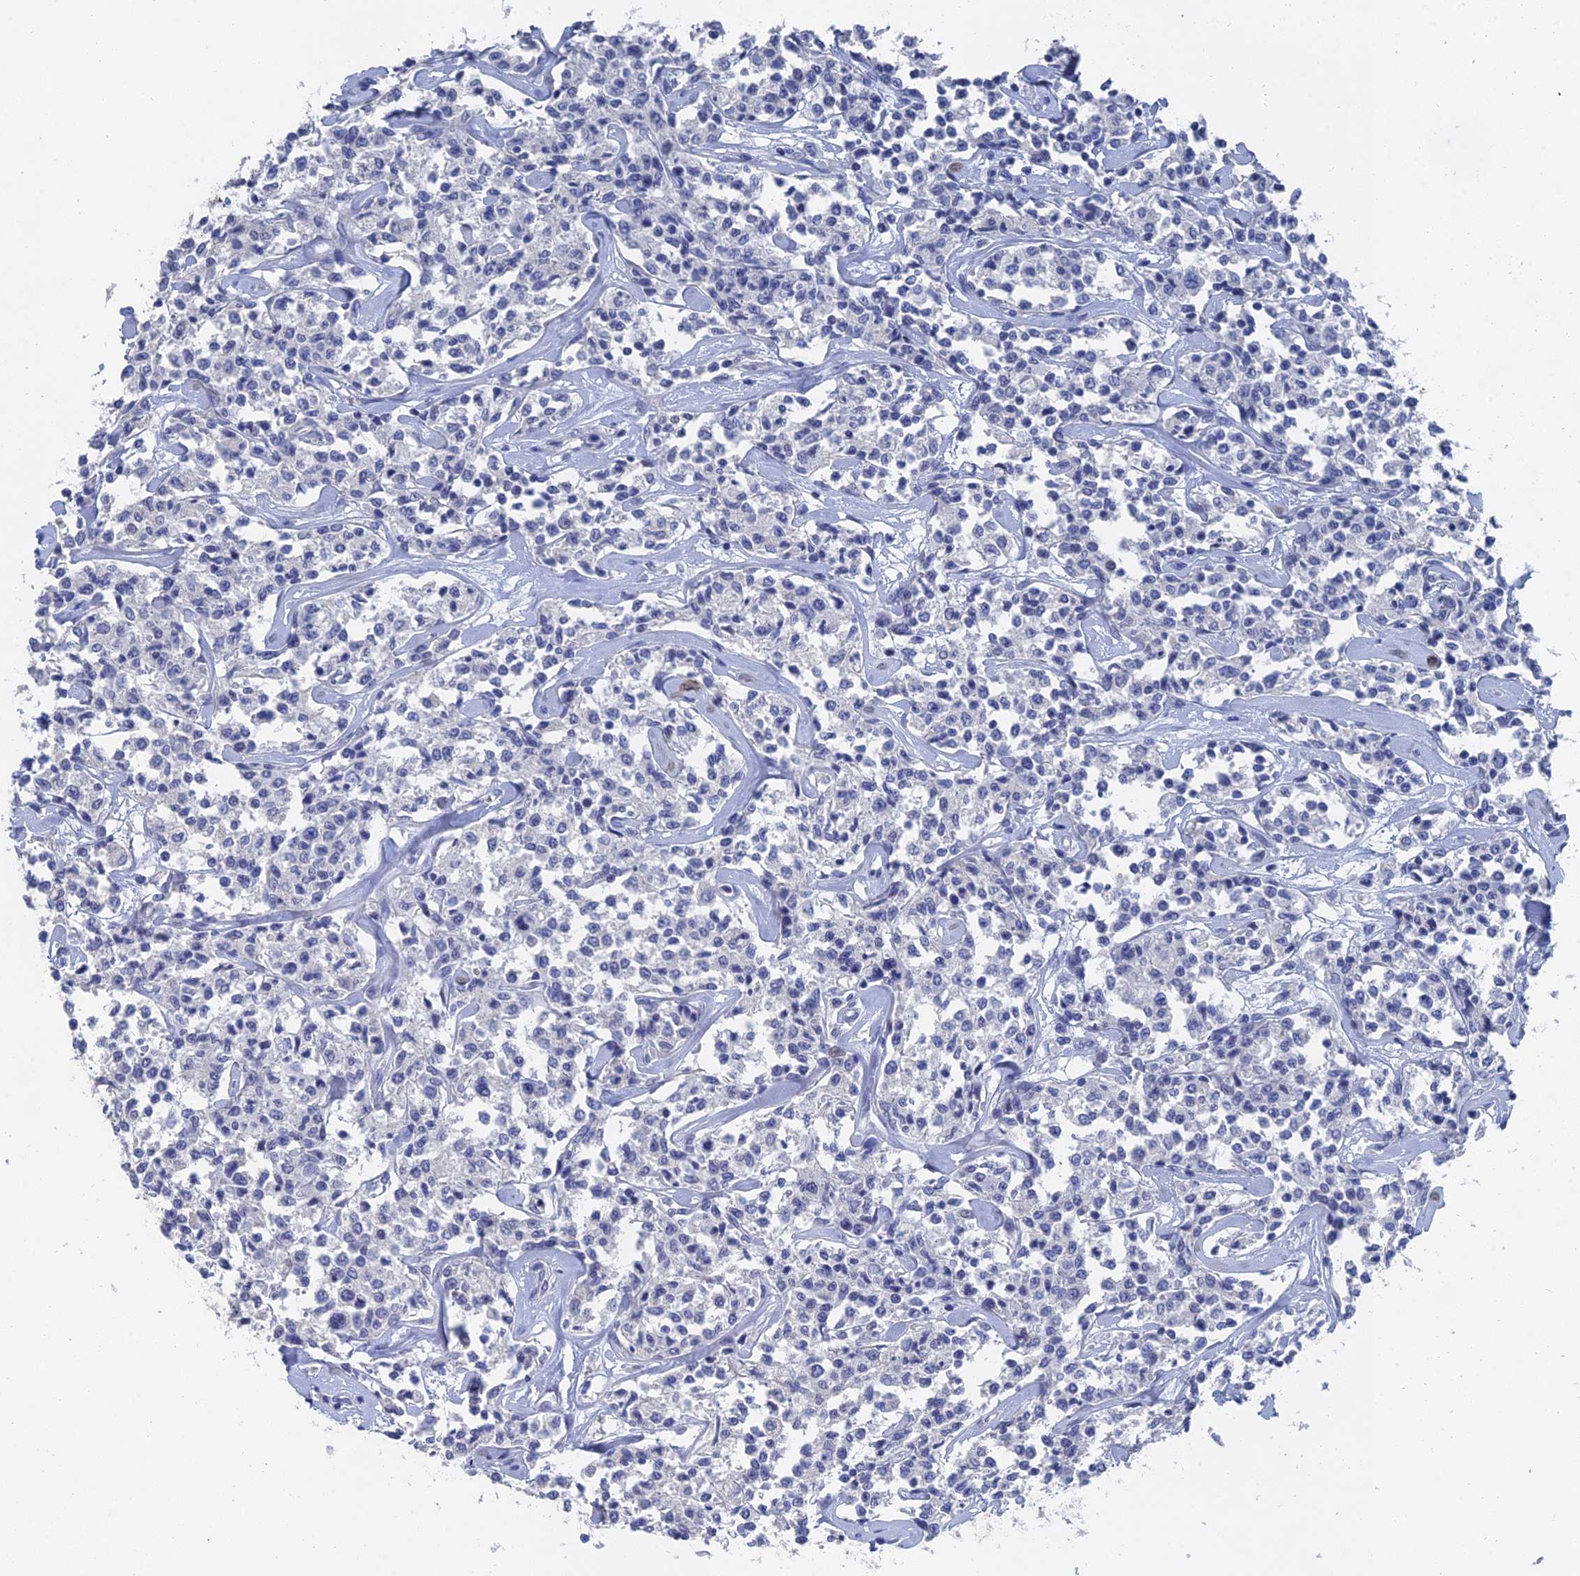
{"staining": {"intensity": "negative", "quantity": "none", "location": "none"}, "tissue": "lymphoma", "cell_type": "Tumor cells", "image_type": "cancer", "snomed": [{"axis": "morphology", "description": "Malignant lymphoma, non-Hodgkin's type, Low grade"}, {"axis": "topography", "description": "Small intestine"}], "caption": "An IHC micrograph of lymphoma is shown. There is no staining in tumor cells of lymphoma. Nuclei are stained in blue.", "gene": "GFAP", "patient": {"sex": "female", "age": 59}}